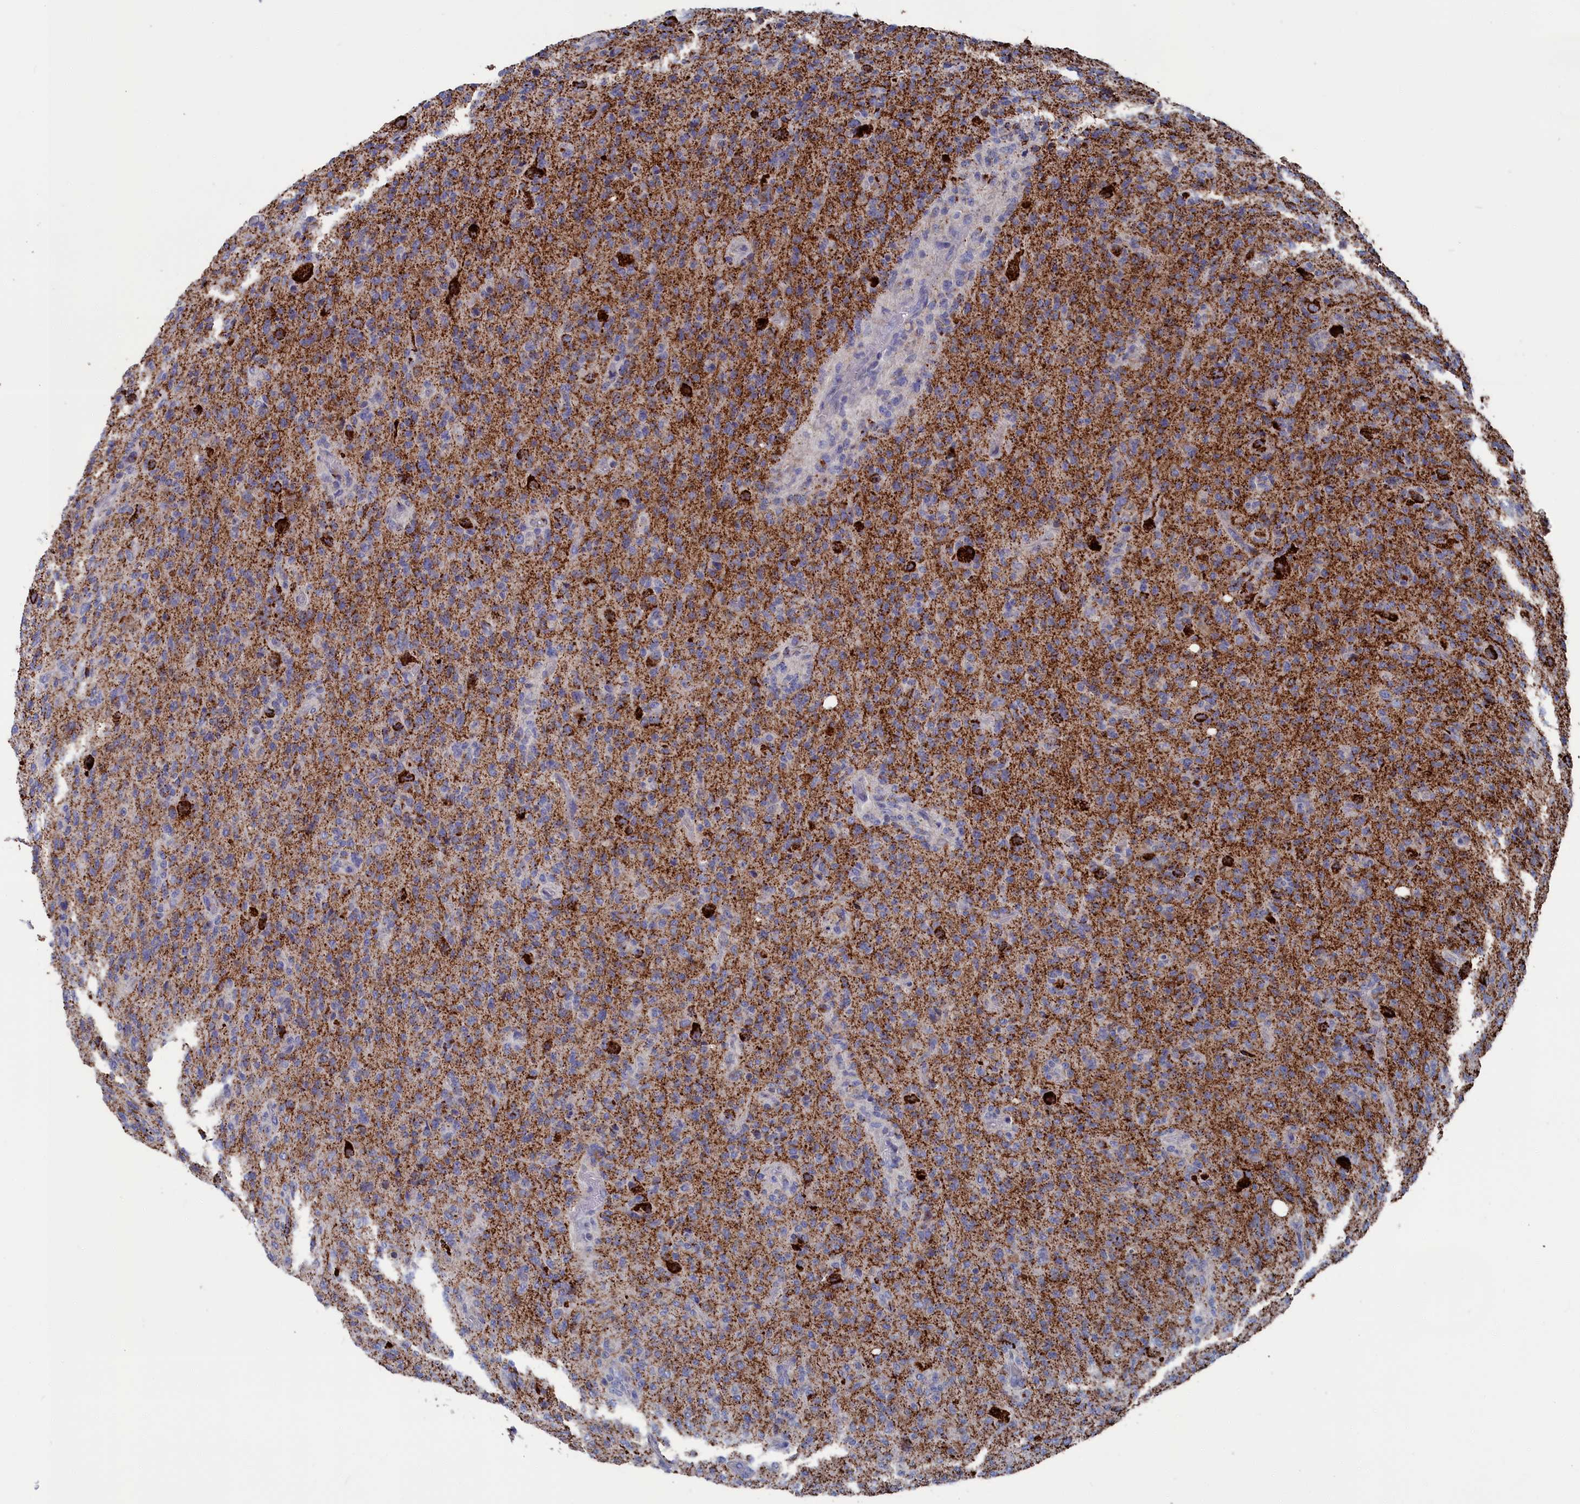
{"staining": {"intensity": "moderate", "quantity": "<25%", "location": "cytoplasmic/membranous"}, "tissue": "glioma", "cell_type": "Tumor cells", "image_type": "cancer", "snomed": [{"axis": "morphology", "description": "Glioma, malignant, High grade"}, {"axis": "topography", "description": "Brain"}], "caption": "Moderate cytoplasmic/membranous protein staining is seen in approximately <25% of tumor cells in malignant glioma (high-grade). The staining was performed using DAB, with brown indicating positive protein expression. Nuclei are stained blue with hematoxylin.", "gene": "CEND1", "patient": {"sex": "female", "age": 57}}